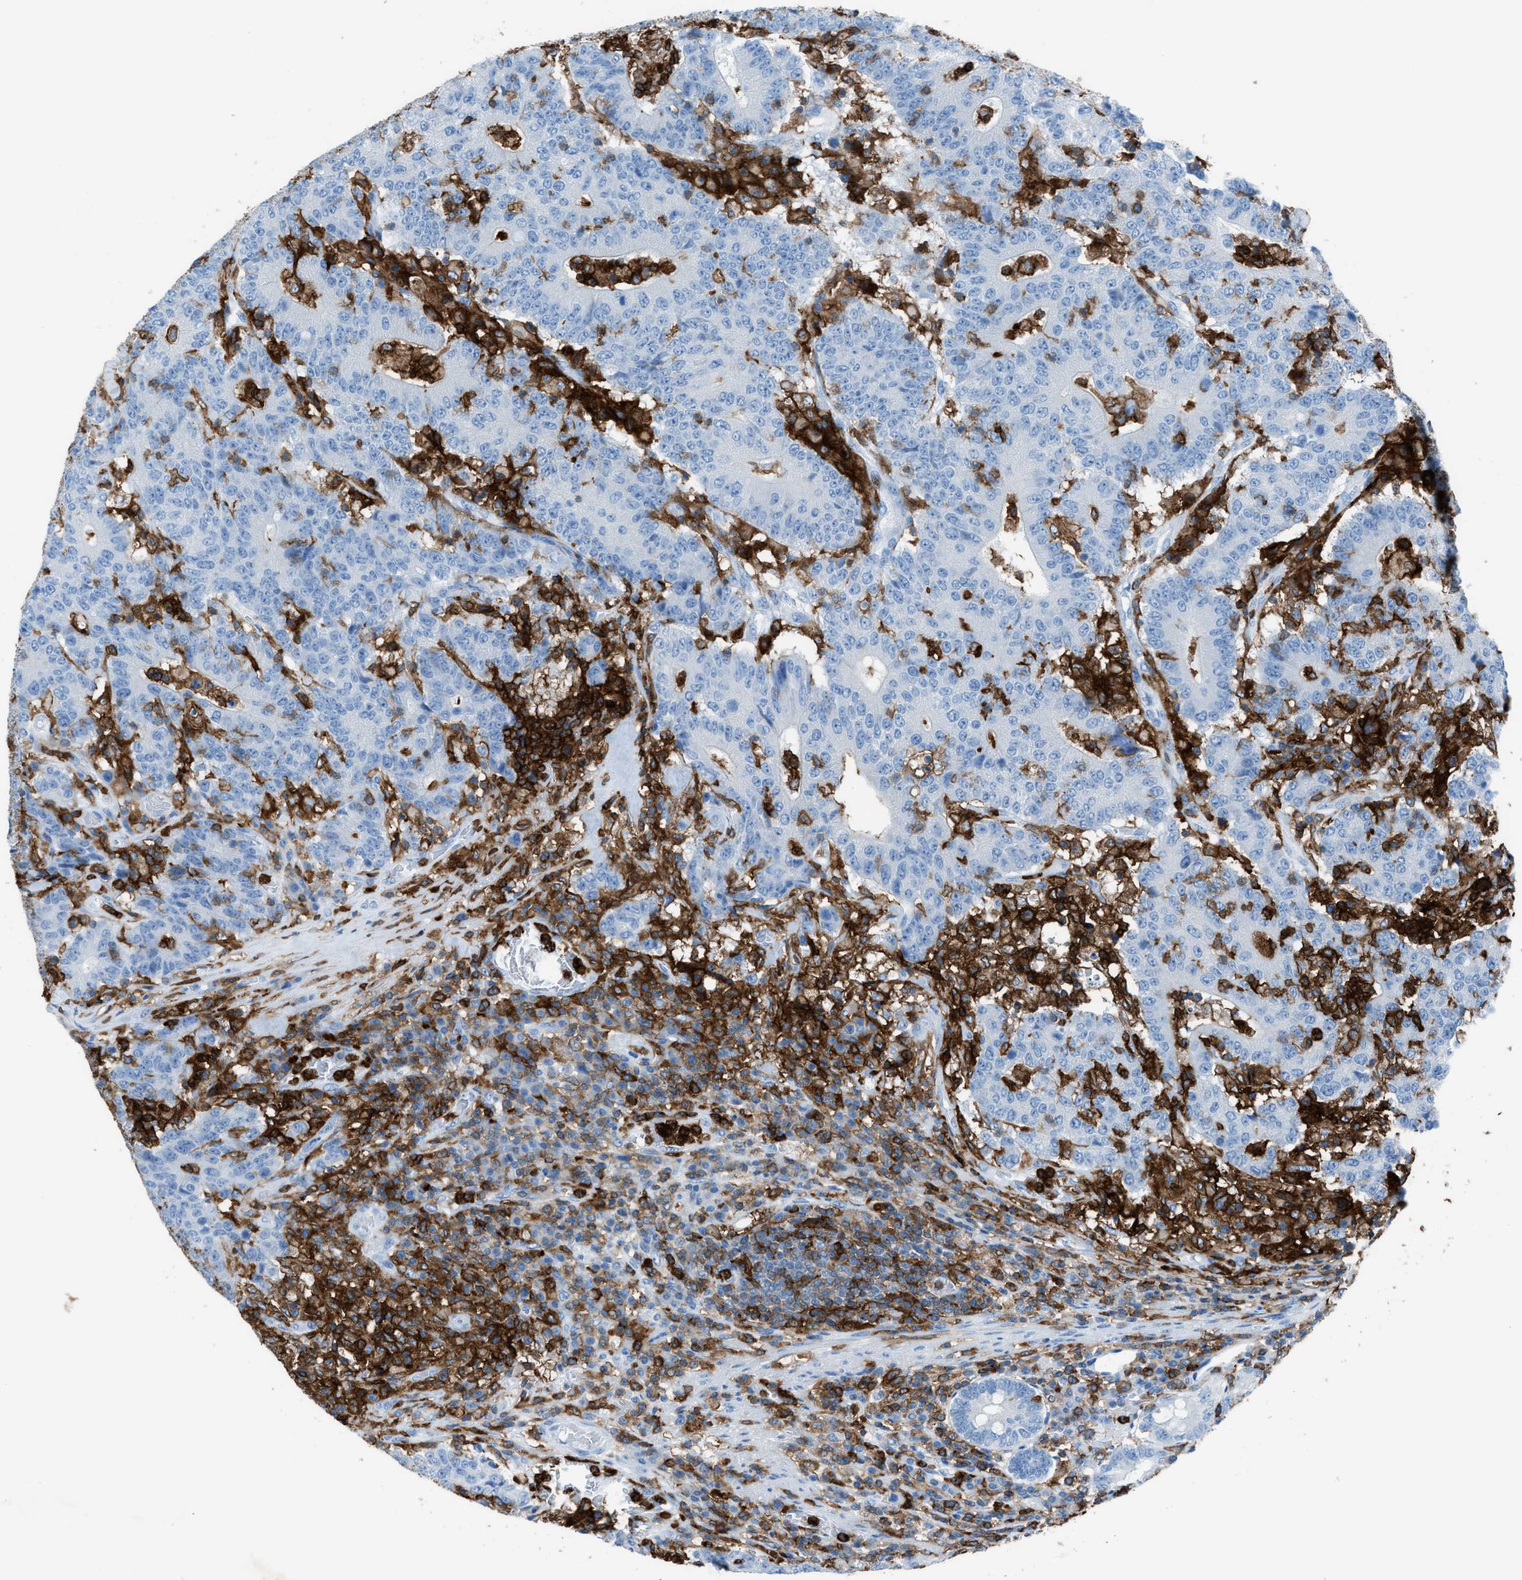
{"staining": {"intensity": "negative", "quantity": "none", "location": "none"}, "tissue": "colorectal cancer", "cell_type": "Tumor cells", "image_type": "cancer", "snomed": [{"axis": "morphology", "description": "Normal tissue, NOS"}, {"axis": "morphology", "description": "Adenocarcinoma, NOS"}, {"axis": "topography", "description": "Colon"}], "caption": "Colorectal adenocarcinoma was stained to show a protein in brown. There is no significant expression in tumor cells.", "gene": "ITGB2", "patient": {"sex": "female", "age": 75}}